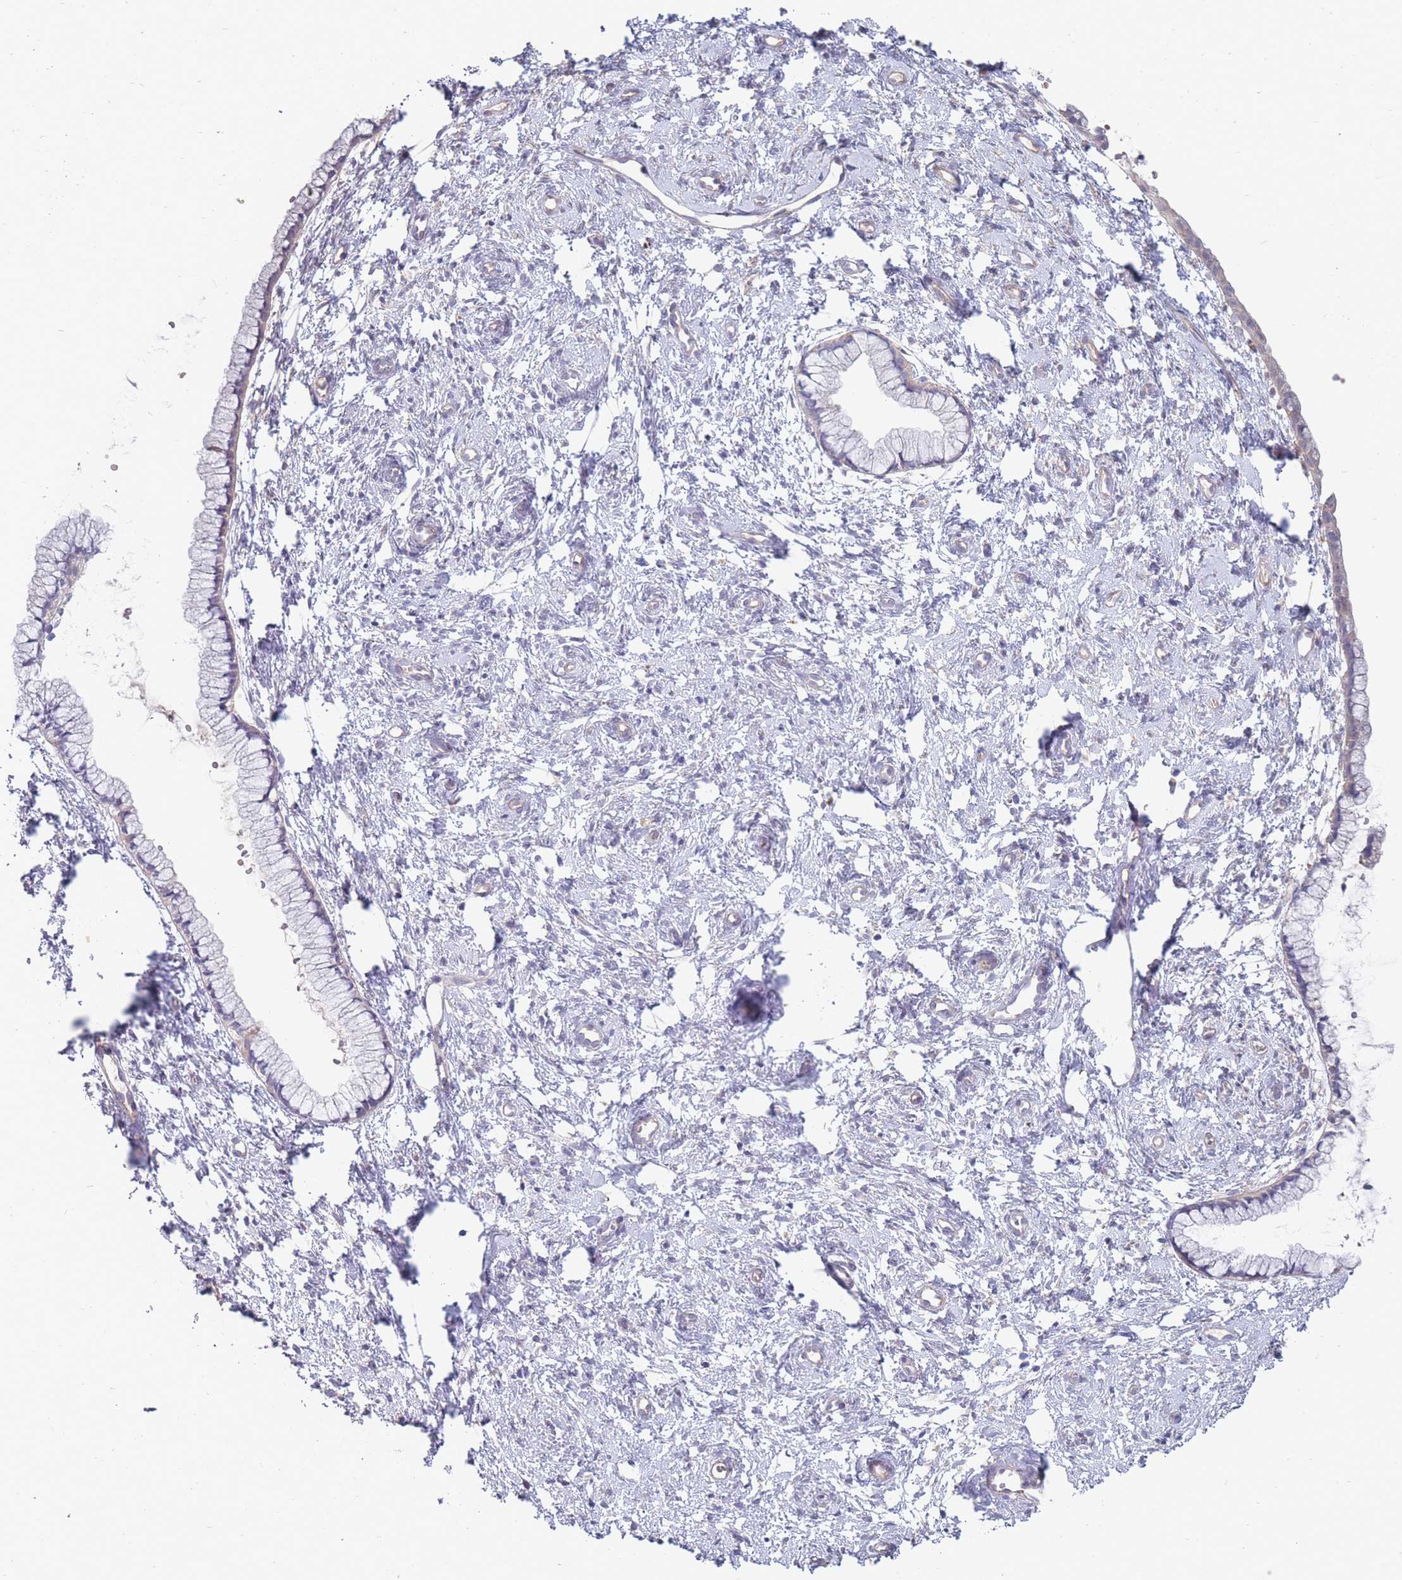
{"staining": {"intensity": "weak", "quantity": "25%-75%", "location": "cytoplasmic/membranous"}, "tissue": "cervix", "cell_type": "Glandular cells", "image_type": "normal", "snomed": [{"axis": "morphology", "description": "Normal tissue, NOS"}, {"axis": "topography", "description": "Cervix"}], "caption": "Immunohistochemical staining of benign cervix shows 25%-75% levels of weak cytoplasmic/membranous protein expression in about 25%-75% of glandular cells.", "gene": "NUB1", "patient": {"sex": "female", "age": 57}}